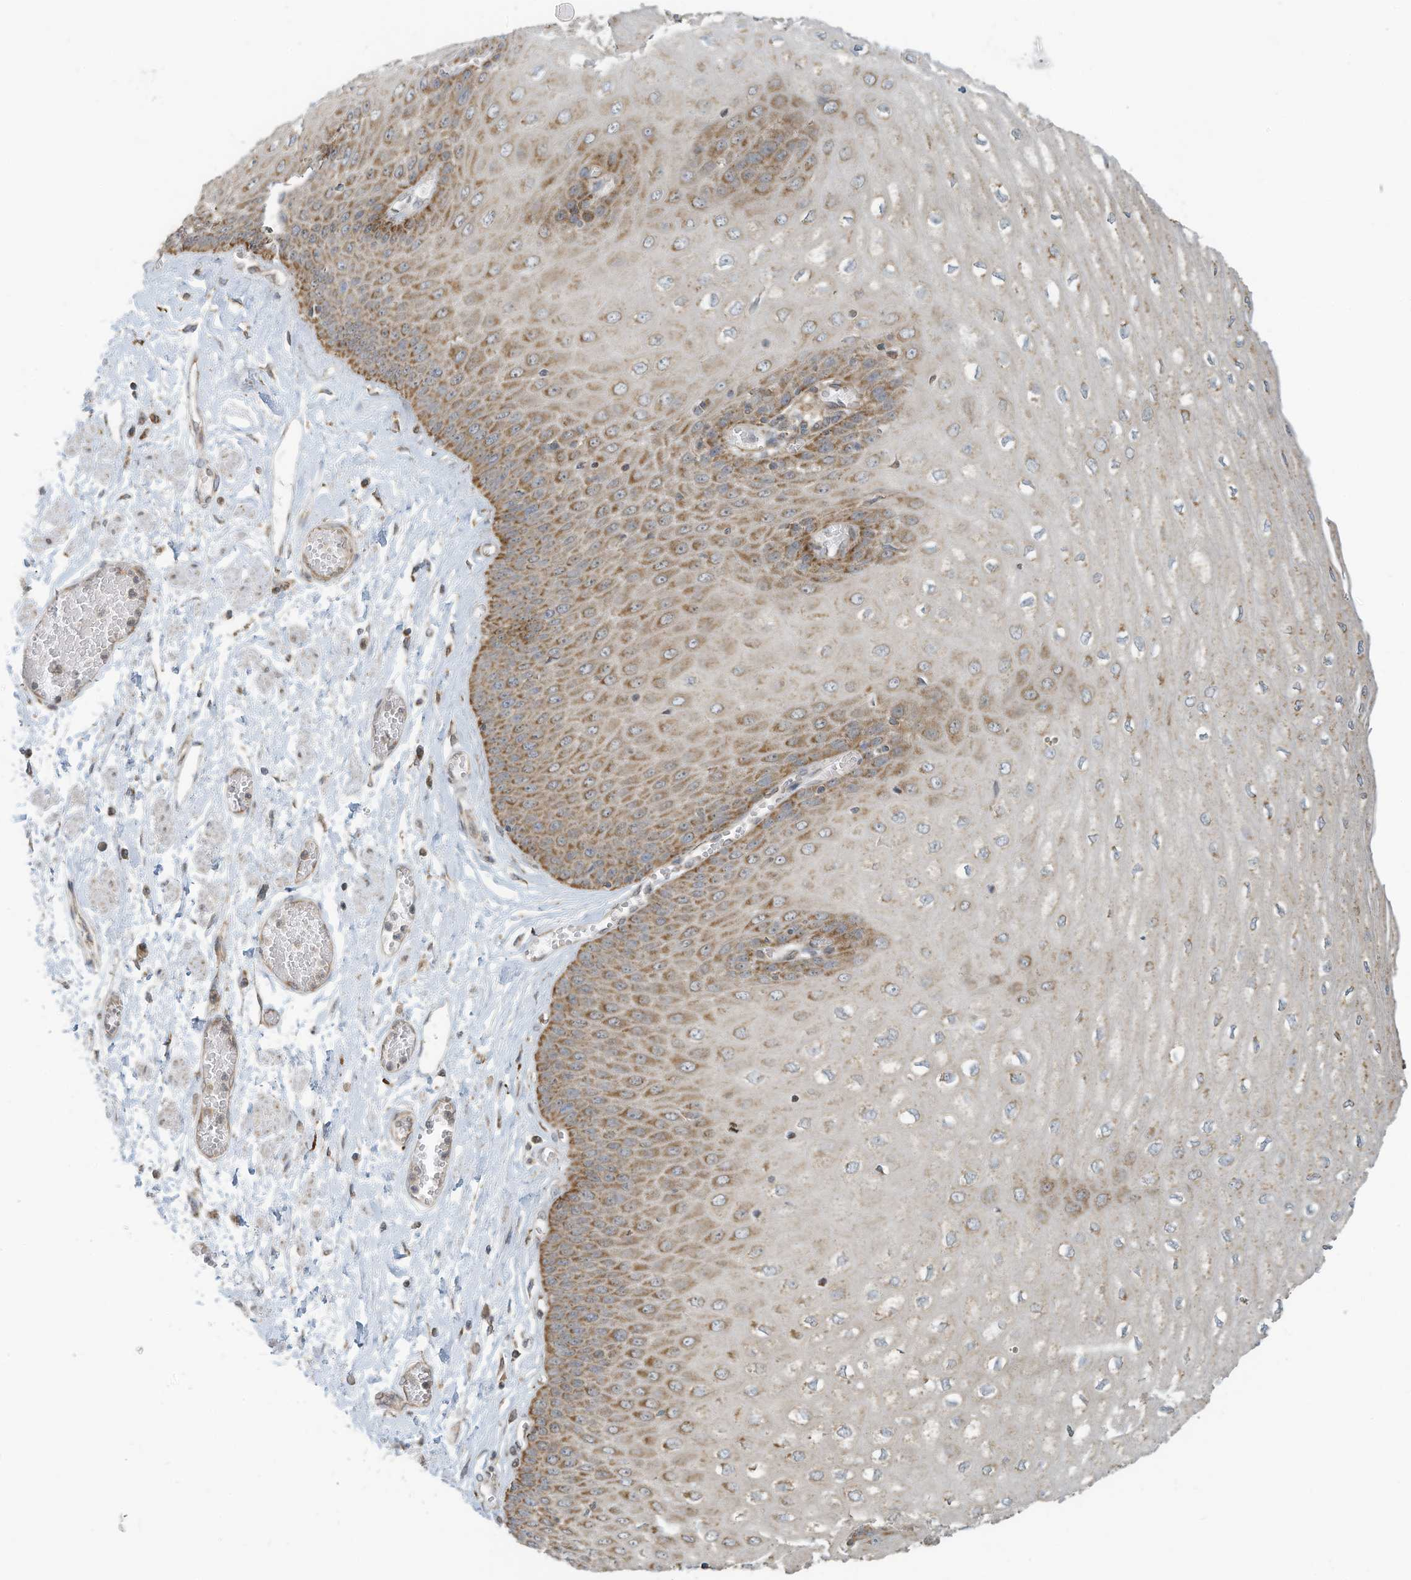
{"staining": {"intensity": "moderate", "quantity": "25%-75%", "location": "cytoplasmic/membranous"}, "tissue": "esophagus", "cell_type": "Squamous epithelial cells", "image_type": "normal", "snomed": [{"axis": "morphology", "description": "Normal tissue, NOS"}, {"axis": "topography", "description": "Esophagus"}], "caption": "Esophagus stained for a protein shows moderate cytoplasmic/membranous positivity in squamous epithelial cells.", "gene": "METTL6", "patient": {"sex": "male", "age": 60}}